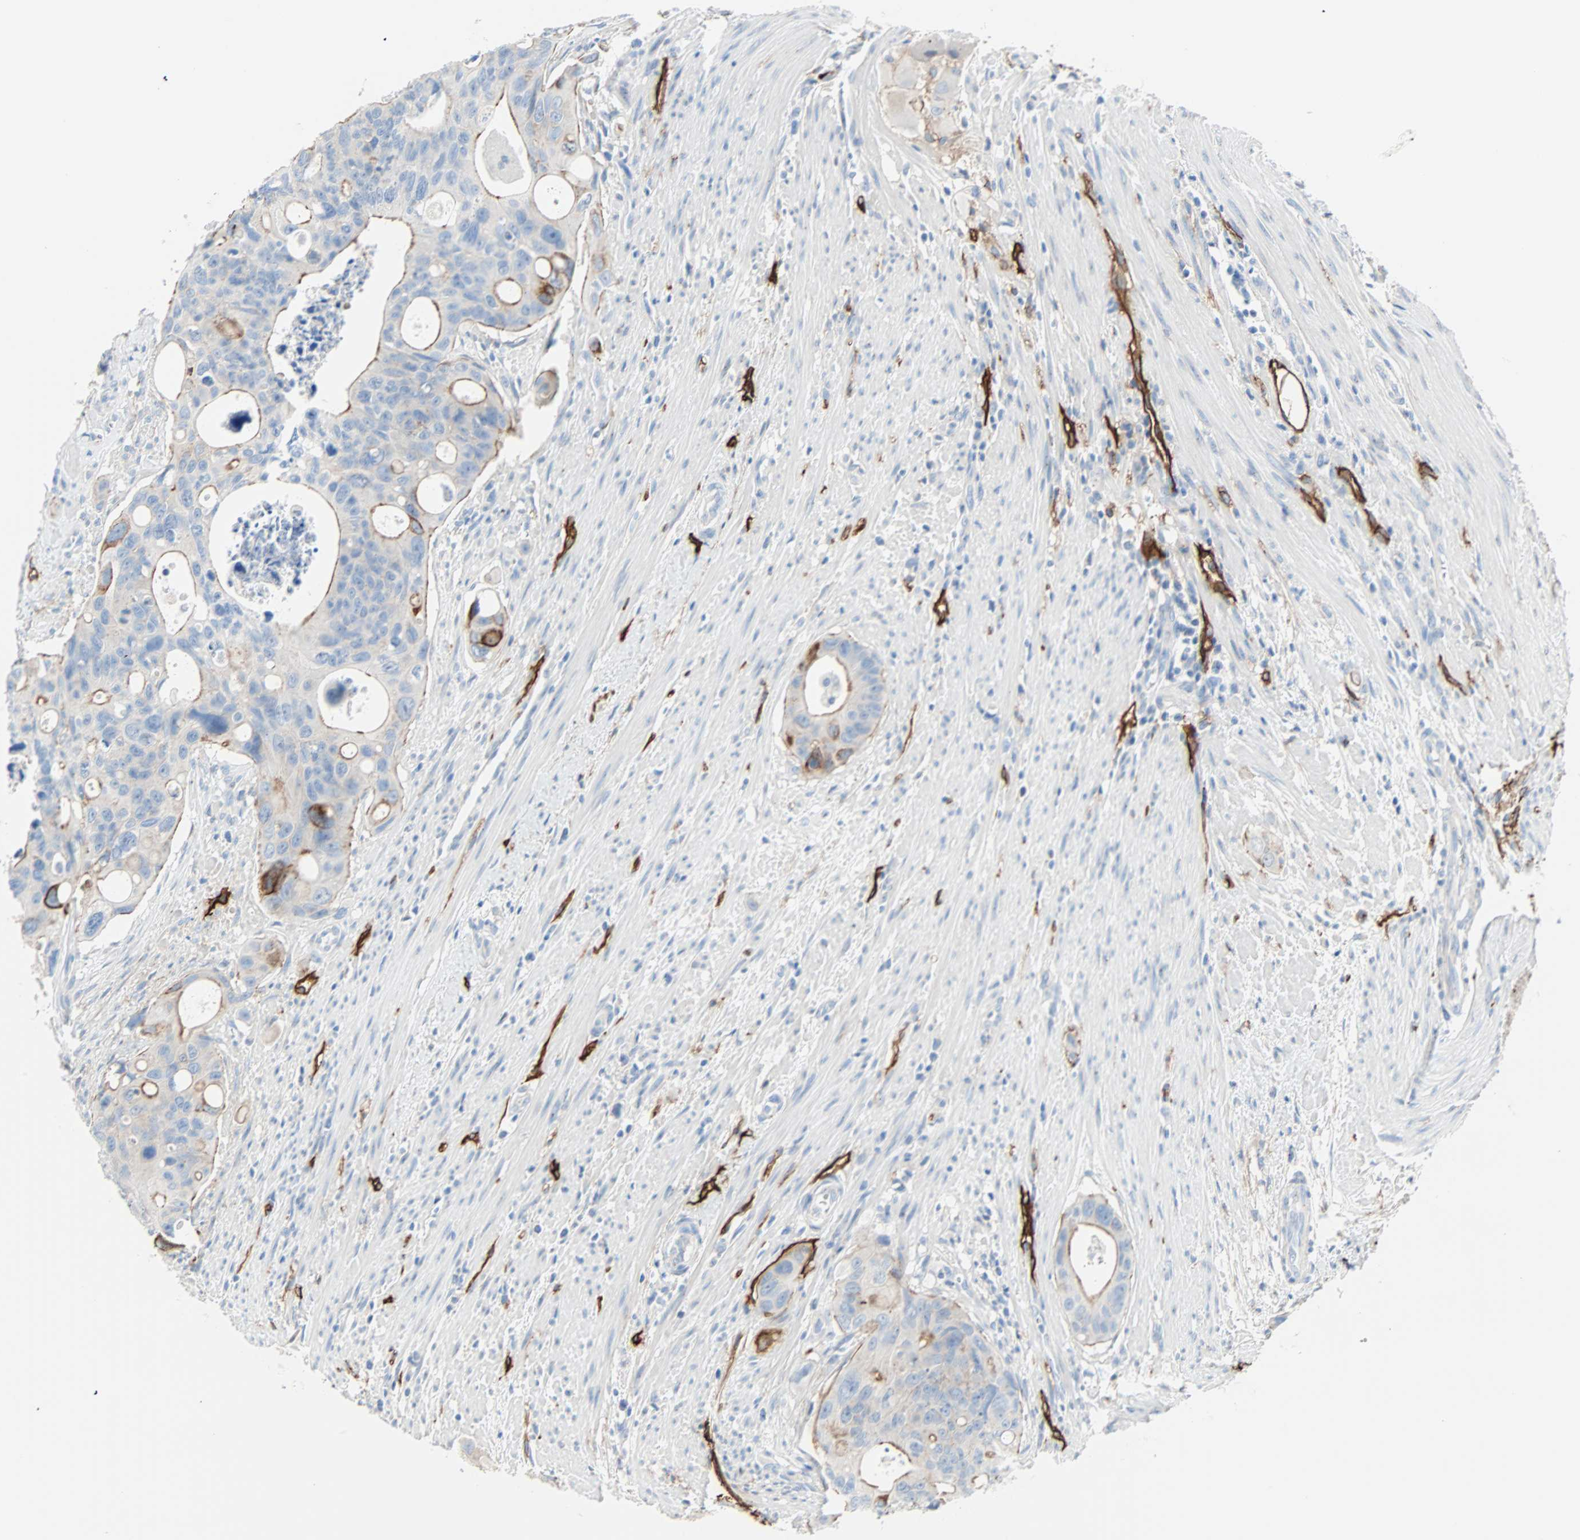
{"staining": {"intensity": "moderate", "quantity": "<25%", "location": "cytoplasmic/membranous"}, "tissue": "colorectal cancer", "cell_type": "Tumor cells", "image_type": "cancer", "snomed": [{"axis": "morphology", "description": "Adenocarcinoma, NOS"}, {"axis": "topography", "description": "Colon"}], "caption": "Immunohistochemistry (IHC) (DAB) staining of adenocarcinoma (colorectal) displays moderate cytoplasmic/membranous protein staining in approximately <25% of tumor cells. The staining was performed using DAB (3,3'-diaminobenzidine), with brown indicating positive protein expression. Nuclei are stained blue with hematoxylin.", "gene": "PDPN", "patient": {"sex": "female", "age": 57}}